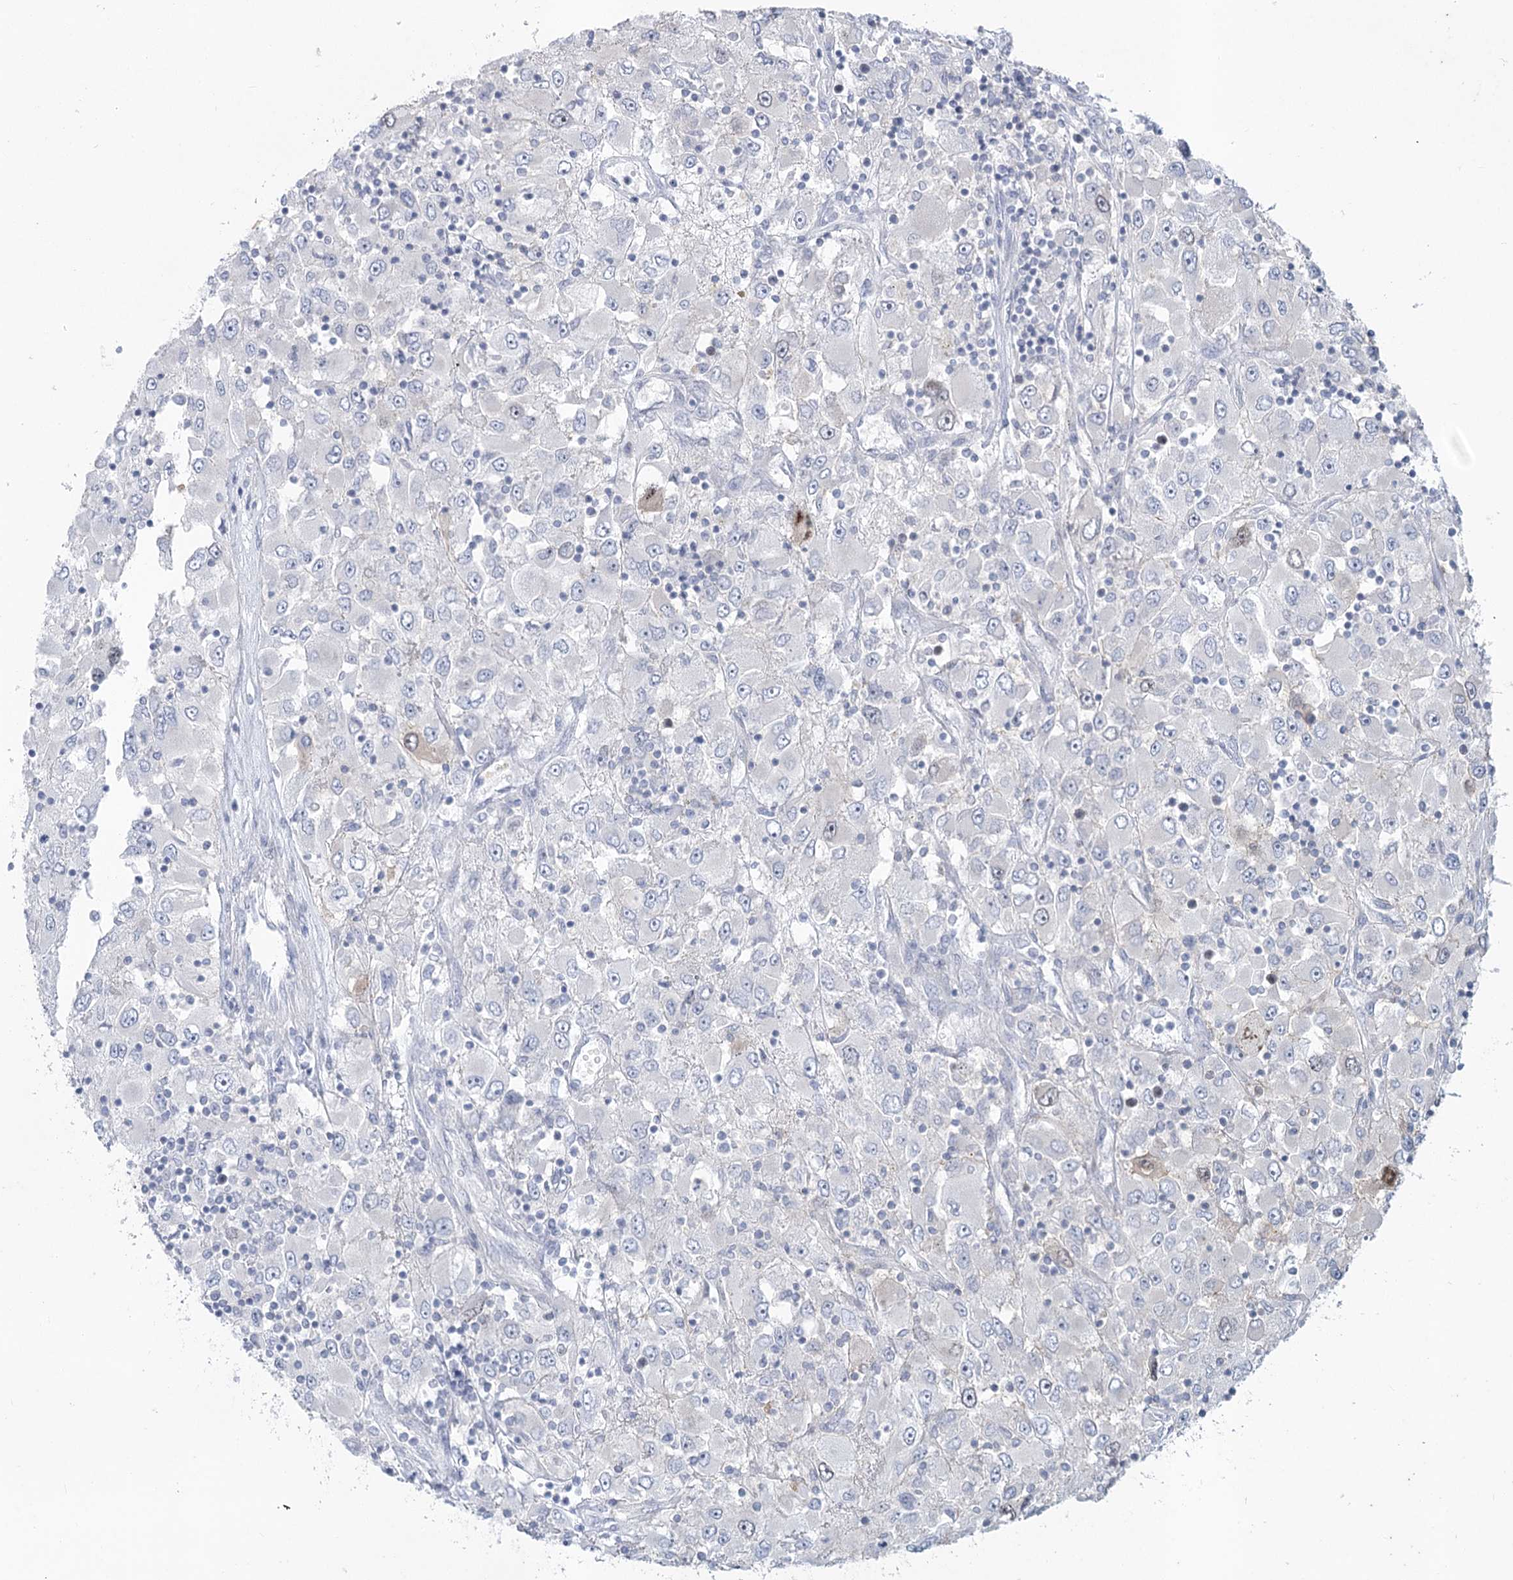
{"staining": {"intensity": "moderate", "quantity": "<25%", "location": "nuclear"}, "tissue": "renal cancer", "cell_type": "Tumor cells", "image_type": "cancer", "snomed": [{"axis": "morphology", "description": "Adenocarcinoma, NOS"}, {"axis": "topography", "description": "Kidney"}], "caption": "Approximately <25% of tumor cells in human renal cancer (adenocarcinoma) exhibit moderate nuclear protein positivity as visualized by brown immunohistochemical staining.", "gene": "ABITRAM", "patient": {"sex": "female", "age": 52}}